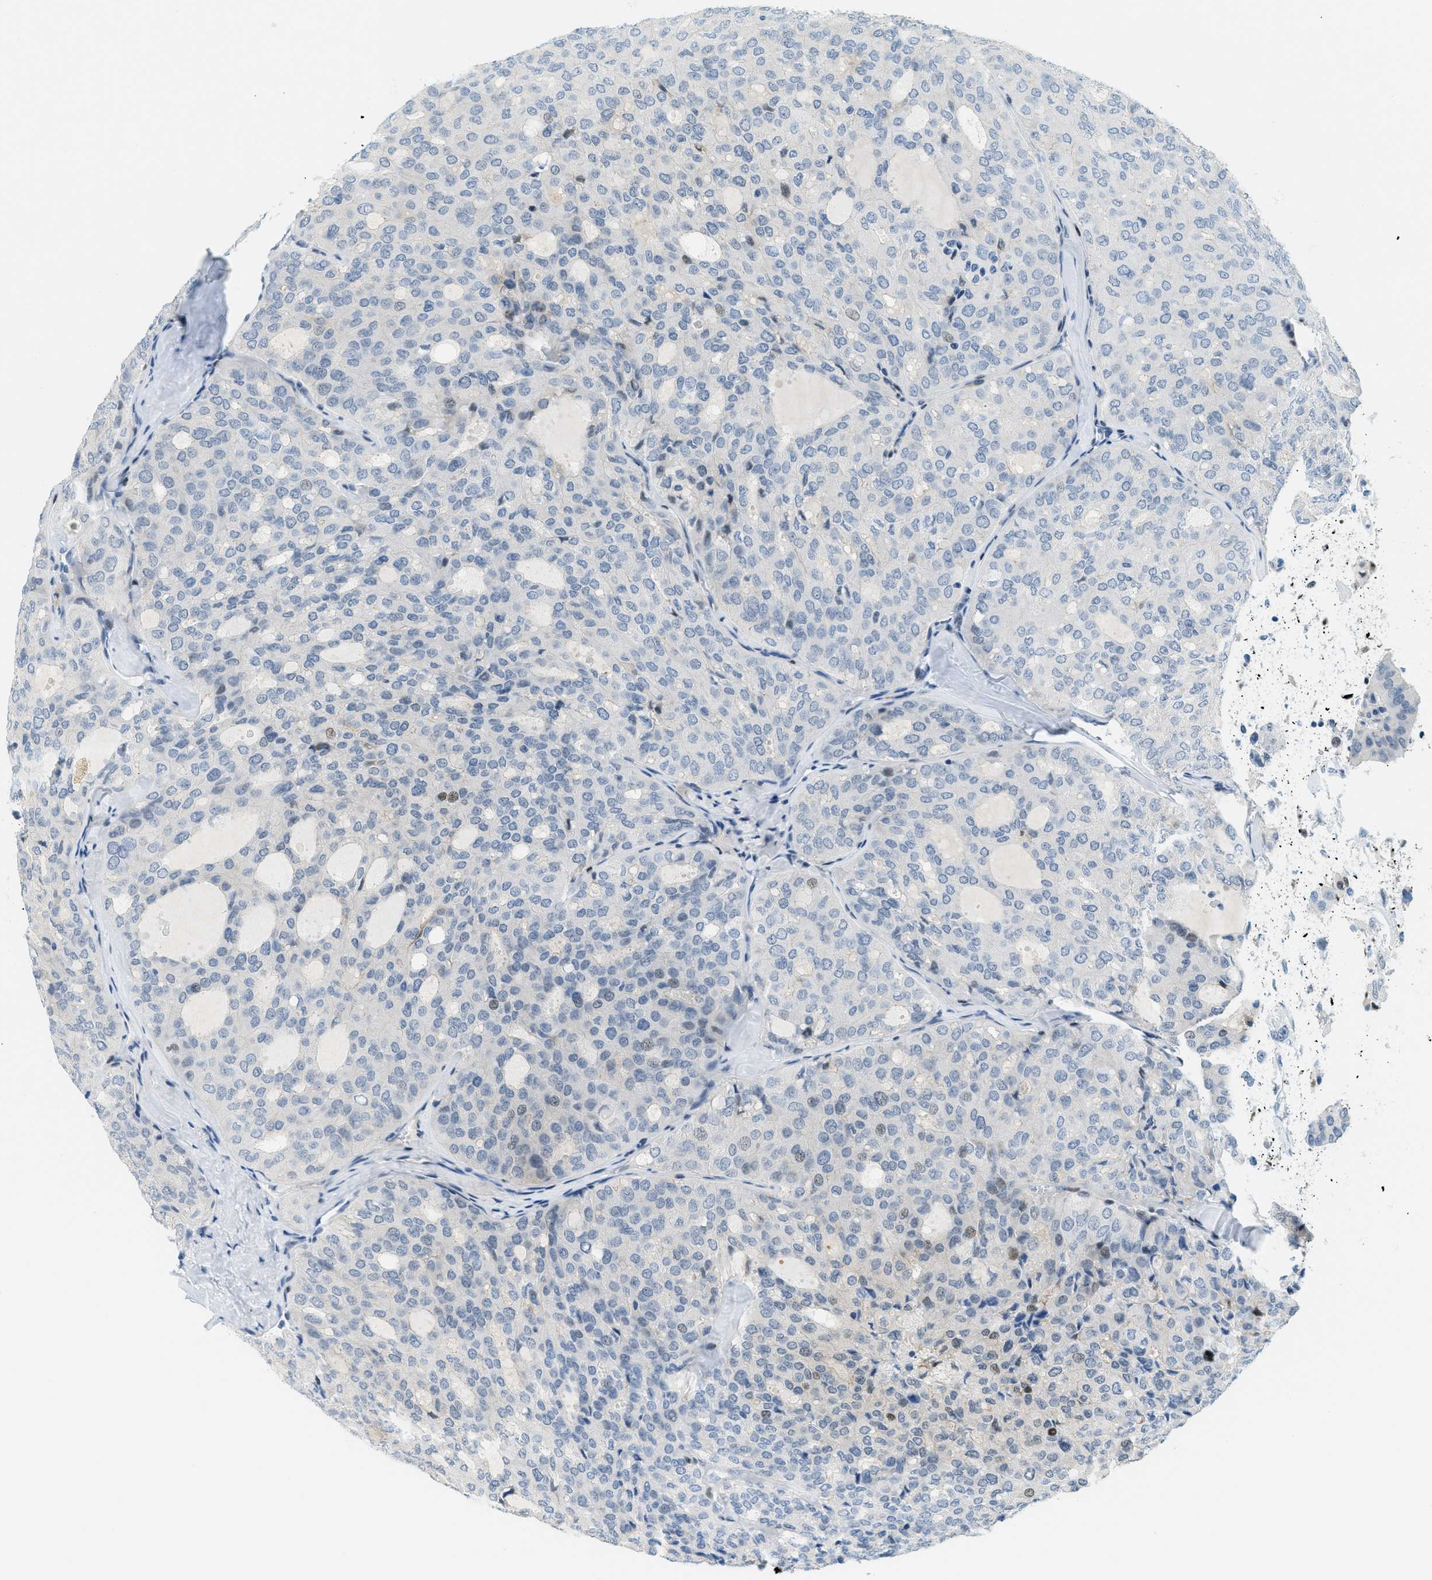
{"staining": {"intensity": "negative", "quantity": "none", "location": "none"}, "tissue": "thyroid cancer", "cell_type": "Tumor cells", "image_type": "cancer", "snomed": [{"axis": "morphology", "description": "Follicular adenoma carcinoma, NOS"}, {"axis": "topography", "description": "Thyroid gland"}], "caption": "Tumor cells show no significant staining in thyroid cancer (follicular adenoma carcinoma).", "gene": "CYP4X1", "patient": {"sex": "male", "age": 75}}